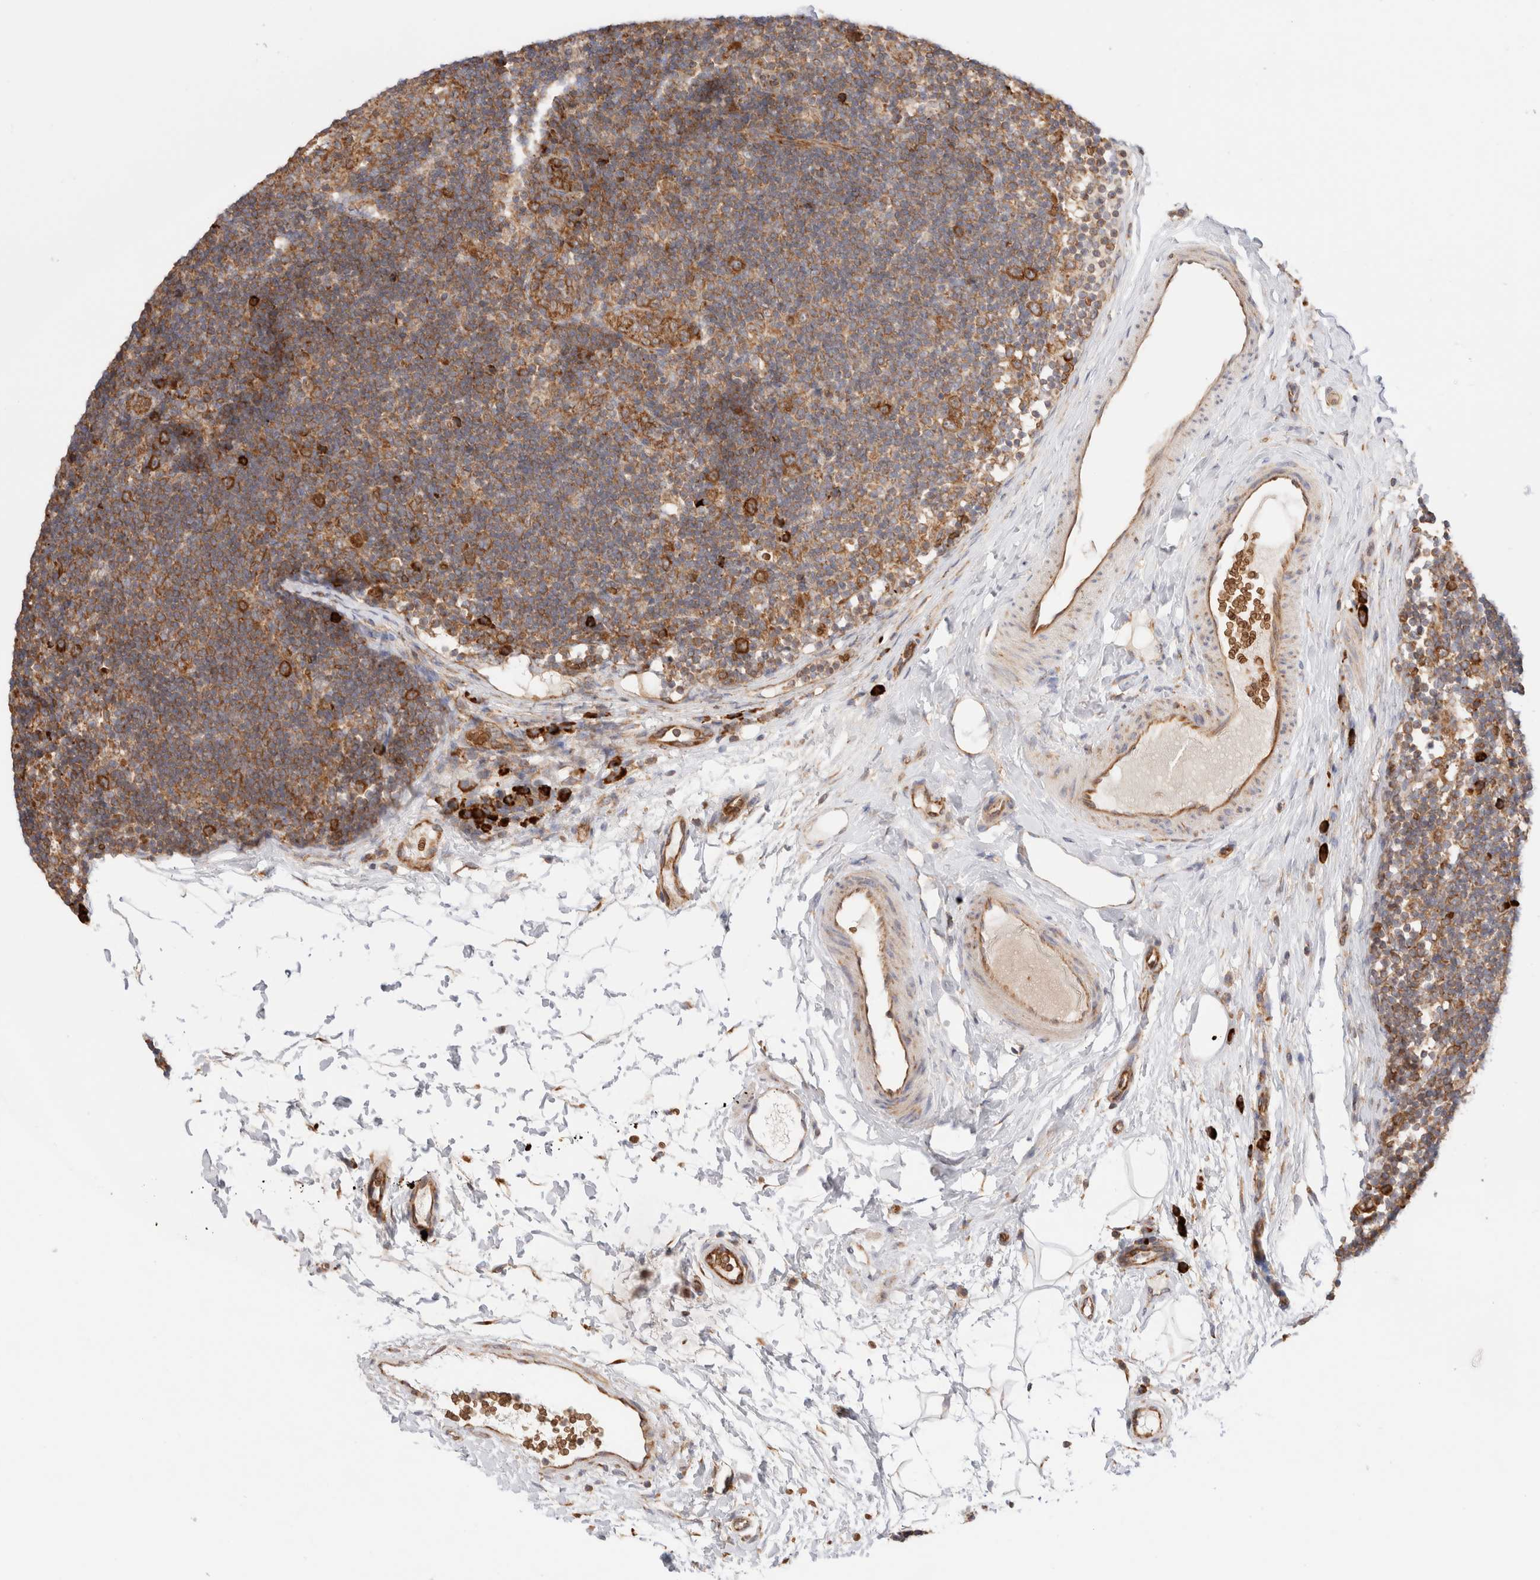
{"staining": {"intensity": "moderate", "quantity": ">75%", "location": "cytoplasmic/membranous"}, "tissue": "lymph node", "cell_type": "Germinal center cells", "image_type": "normal", "snomed": [{"axis": "morphology", "description": "Normal tissue, NOS"}, {"axis": "topography", "description": "Lymph node"}], "caption": "Protein staining of normal lymph node displays moderate cytoplasmic/membranous staining in approximately >75% of germinal center cells.", "gene": "UTS2B", "patient": {"sex": "female", "age": 22}}